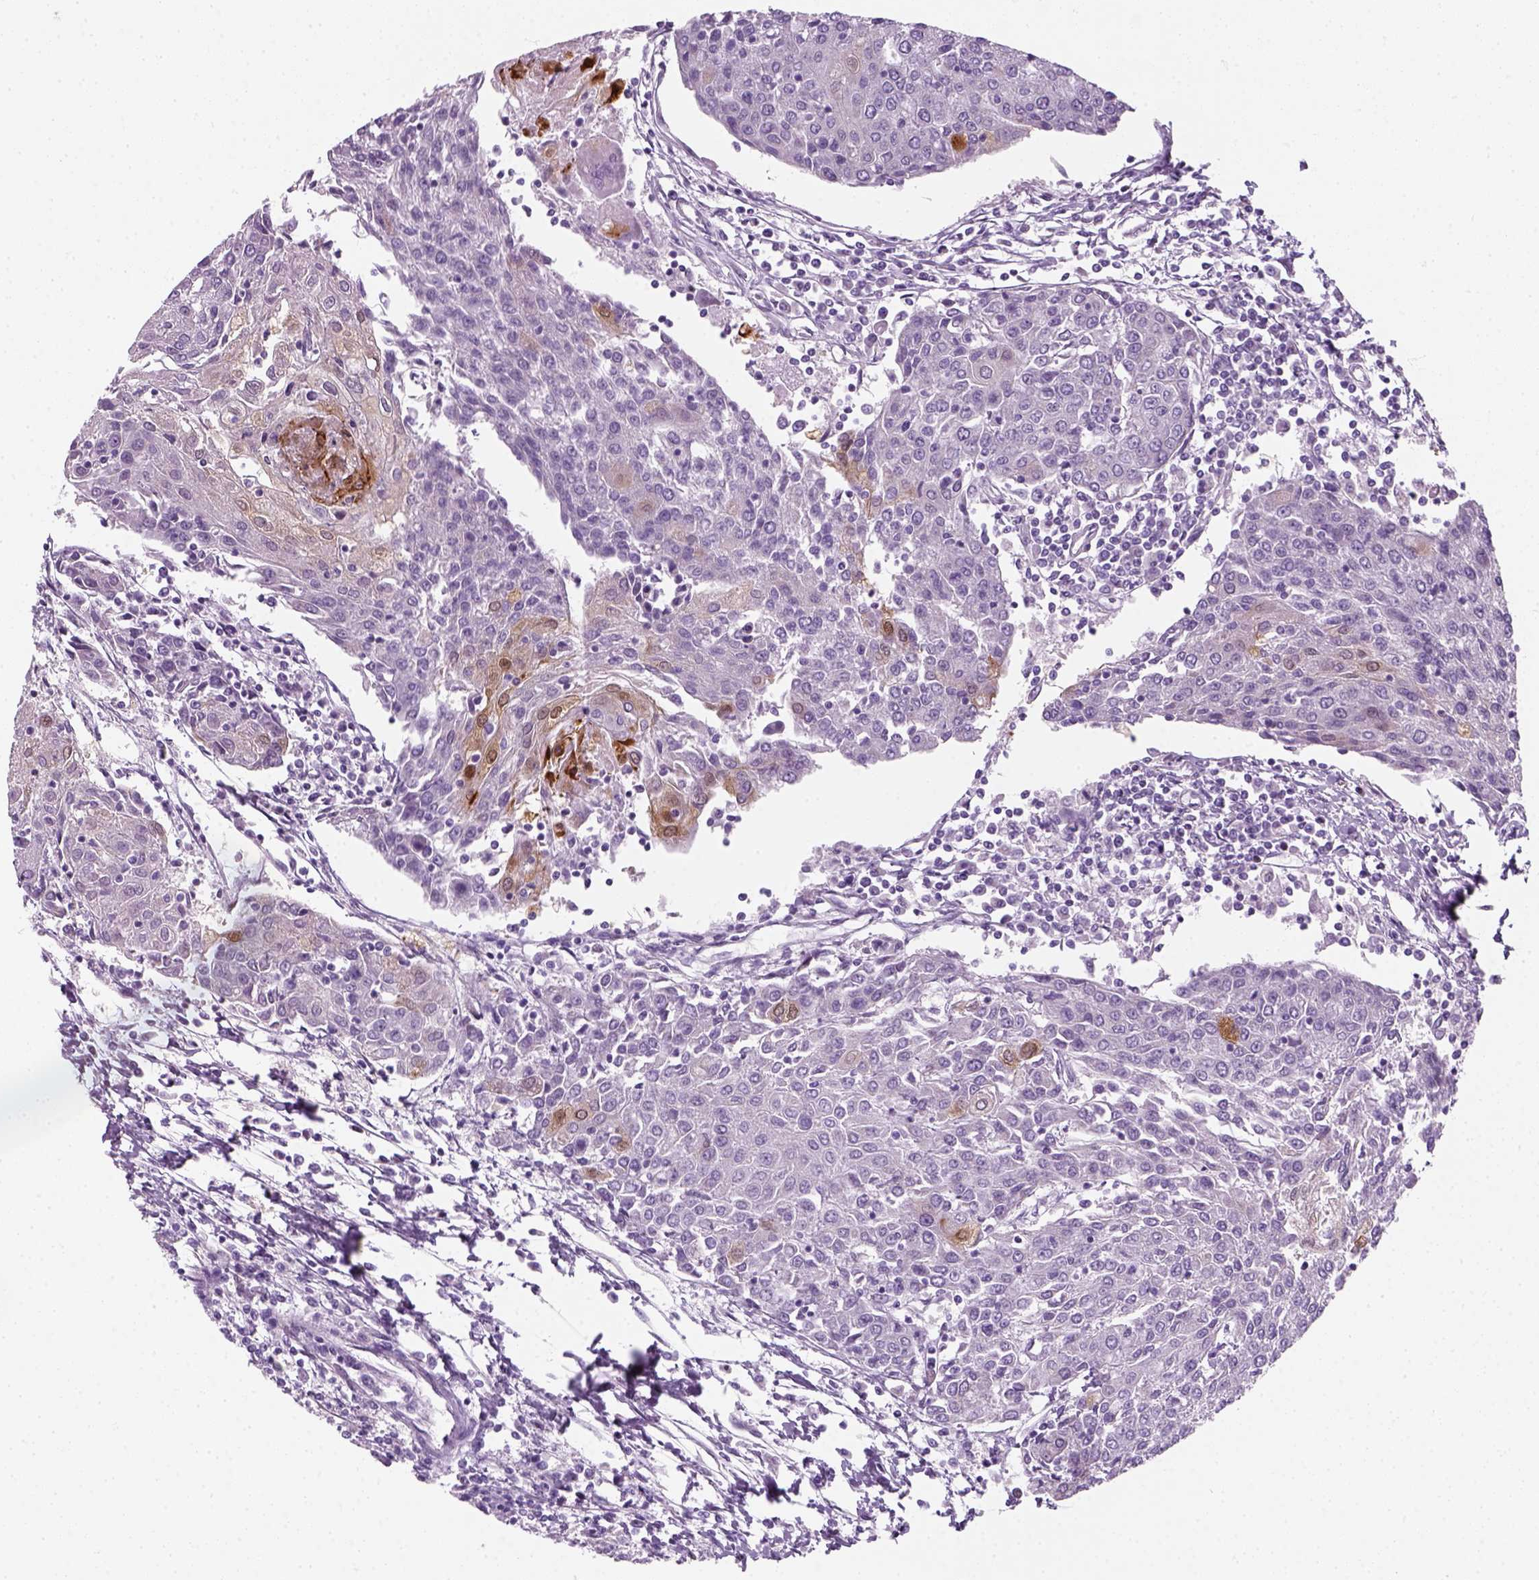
{"staining": {"intensity": "negative", "quantity": "none", "location": "none"}, "tissue": "urothelial cancer", "cell_type": "Tumor cells", "image_type": "cancer", "snomed": [{"axis": "morphology", "description": "Urothelial carcinoma, High grade"}, {"axis": "topography", "description": "Urinary bladder"}], "caption": "This is an immunohistochemistry histopathology image of human urothelial cancer. There is no expression in tumor cells.", "gene": "IL4", "patient": {"sex": "female", "age": 85}}